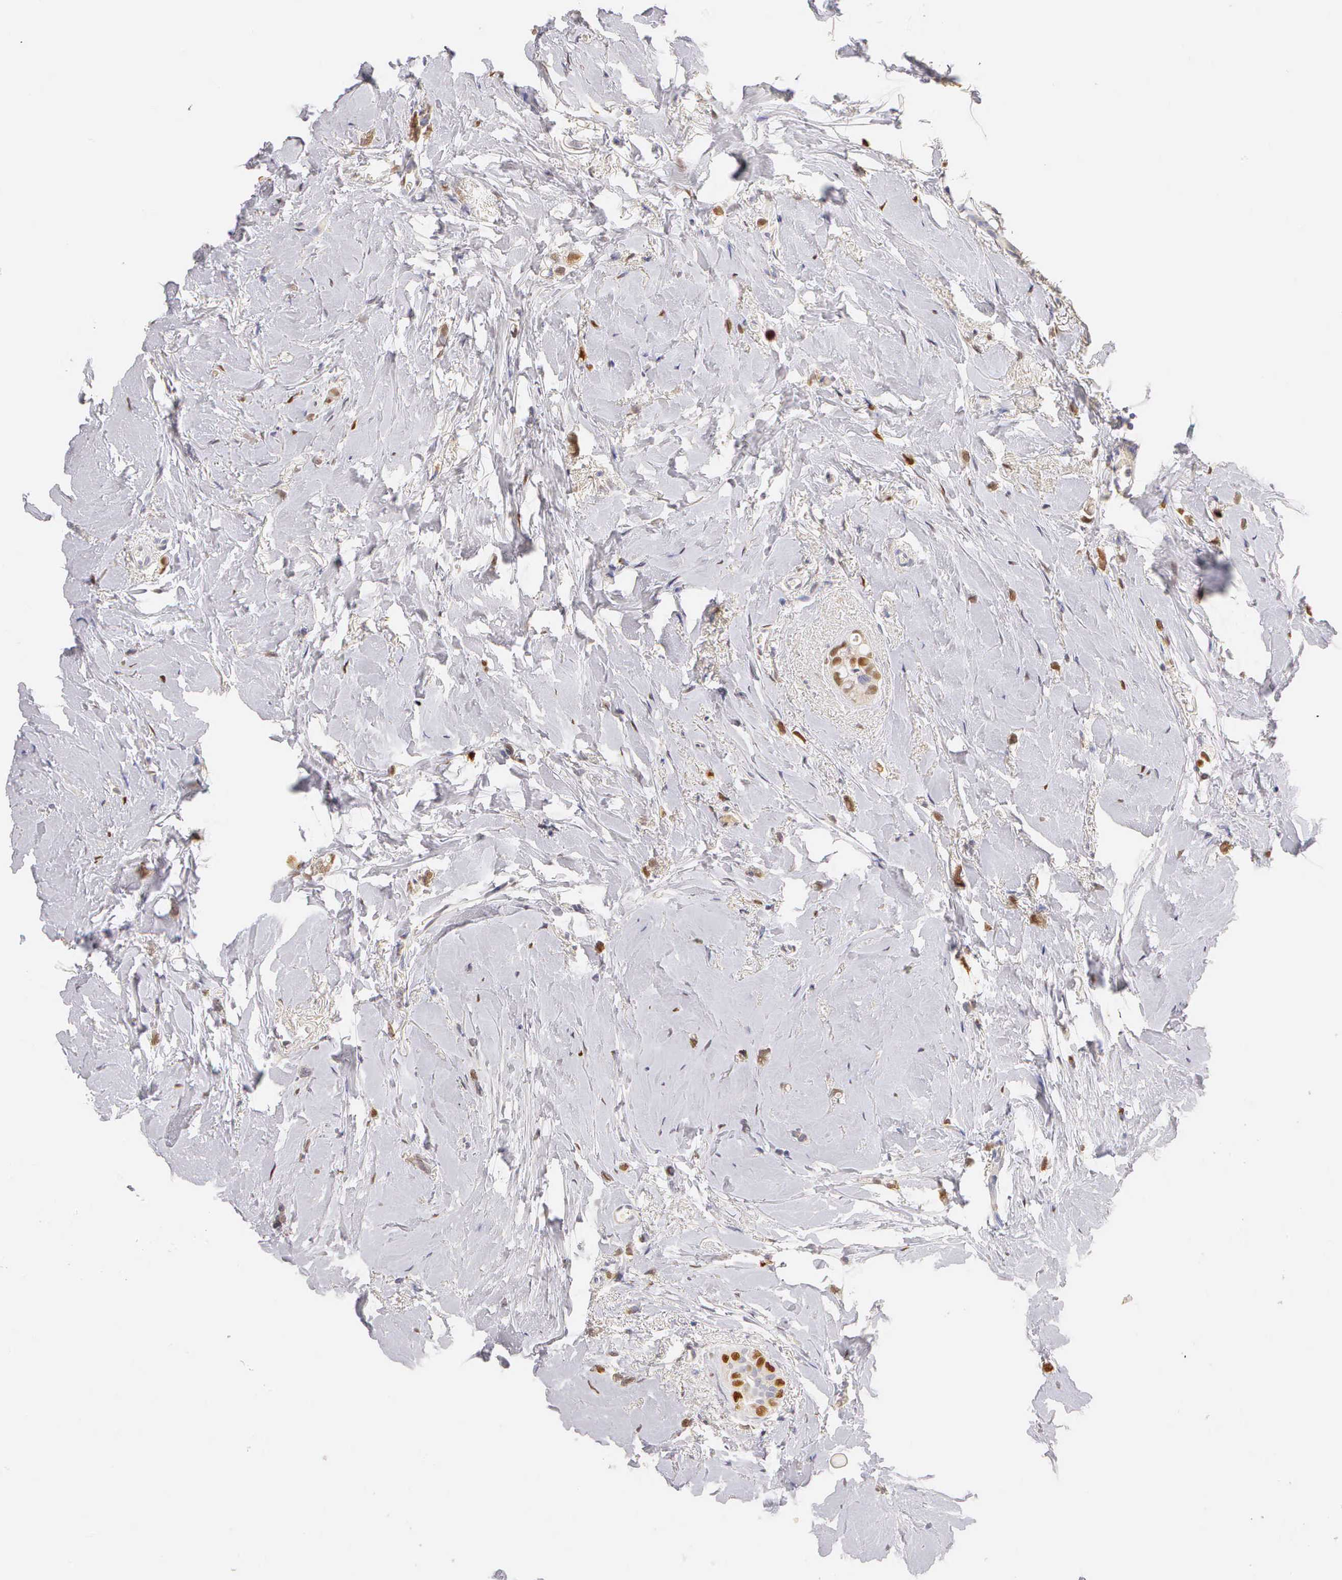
{"staining": {"intensity": "moderate", "quantity": ">75%", "location": "nuclear"}, "tissue": "breast cancer", "cell_type": "Tumor cells", "image_type": "cancer", "snomed": [{"axis": "morphology", "description": "Duct carcinoma"}, {"axis": "topography", "description": "Breast"}], "caption": "Protein expression analysis of breast cancer reveals moderate nuclear expression in approximately >75% of tumor cells. The staining is performed using DAB brown chromogen to label protein expression. The nuclei are counter-stained blue using hematoxylin.", "gene": "ESR1", "patient": {"sex": "female", "age": 72}}